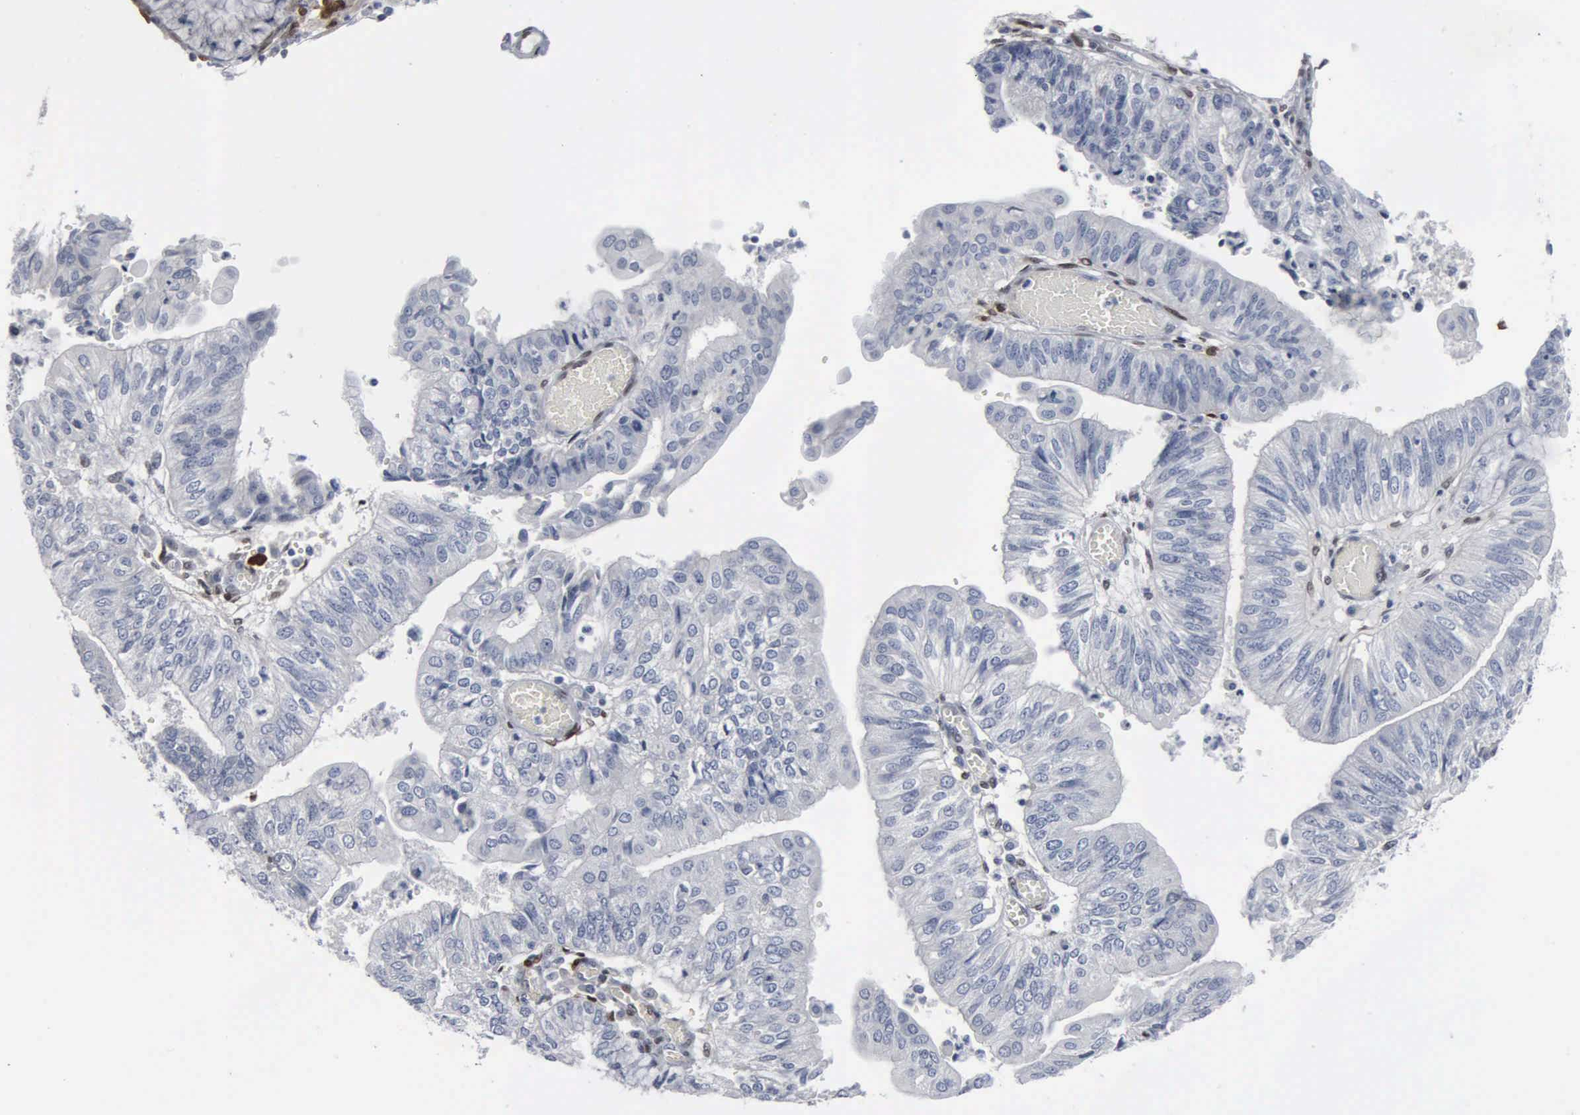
{"staining": {"intensity": "negative", "quantity": "none", "location": "none"}, "tissue": "endometrial cancer", "cell_type": "Tumor cells", "image_type": "cancer", "snomed": [{"axis": "morphology", "description": "Adenocarcinoma, NOS"}, {"axis": "topography", "description": "Endometrium"}], "caption": "Histopathology image shows no significant protein expression in tumor cells of endometrial cancer (adenocarcinoma). (DAB (3,3'-diaminobenzidine) immunohistochemistry with hematoxylin counter stain).", "gene": "FGF2", "patient": {"sex": "female", "age": 59}}